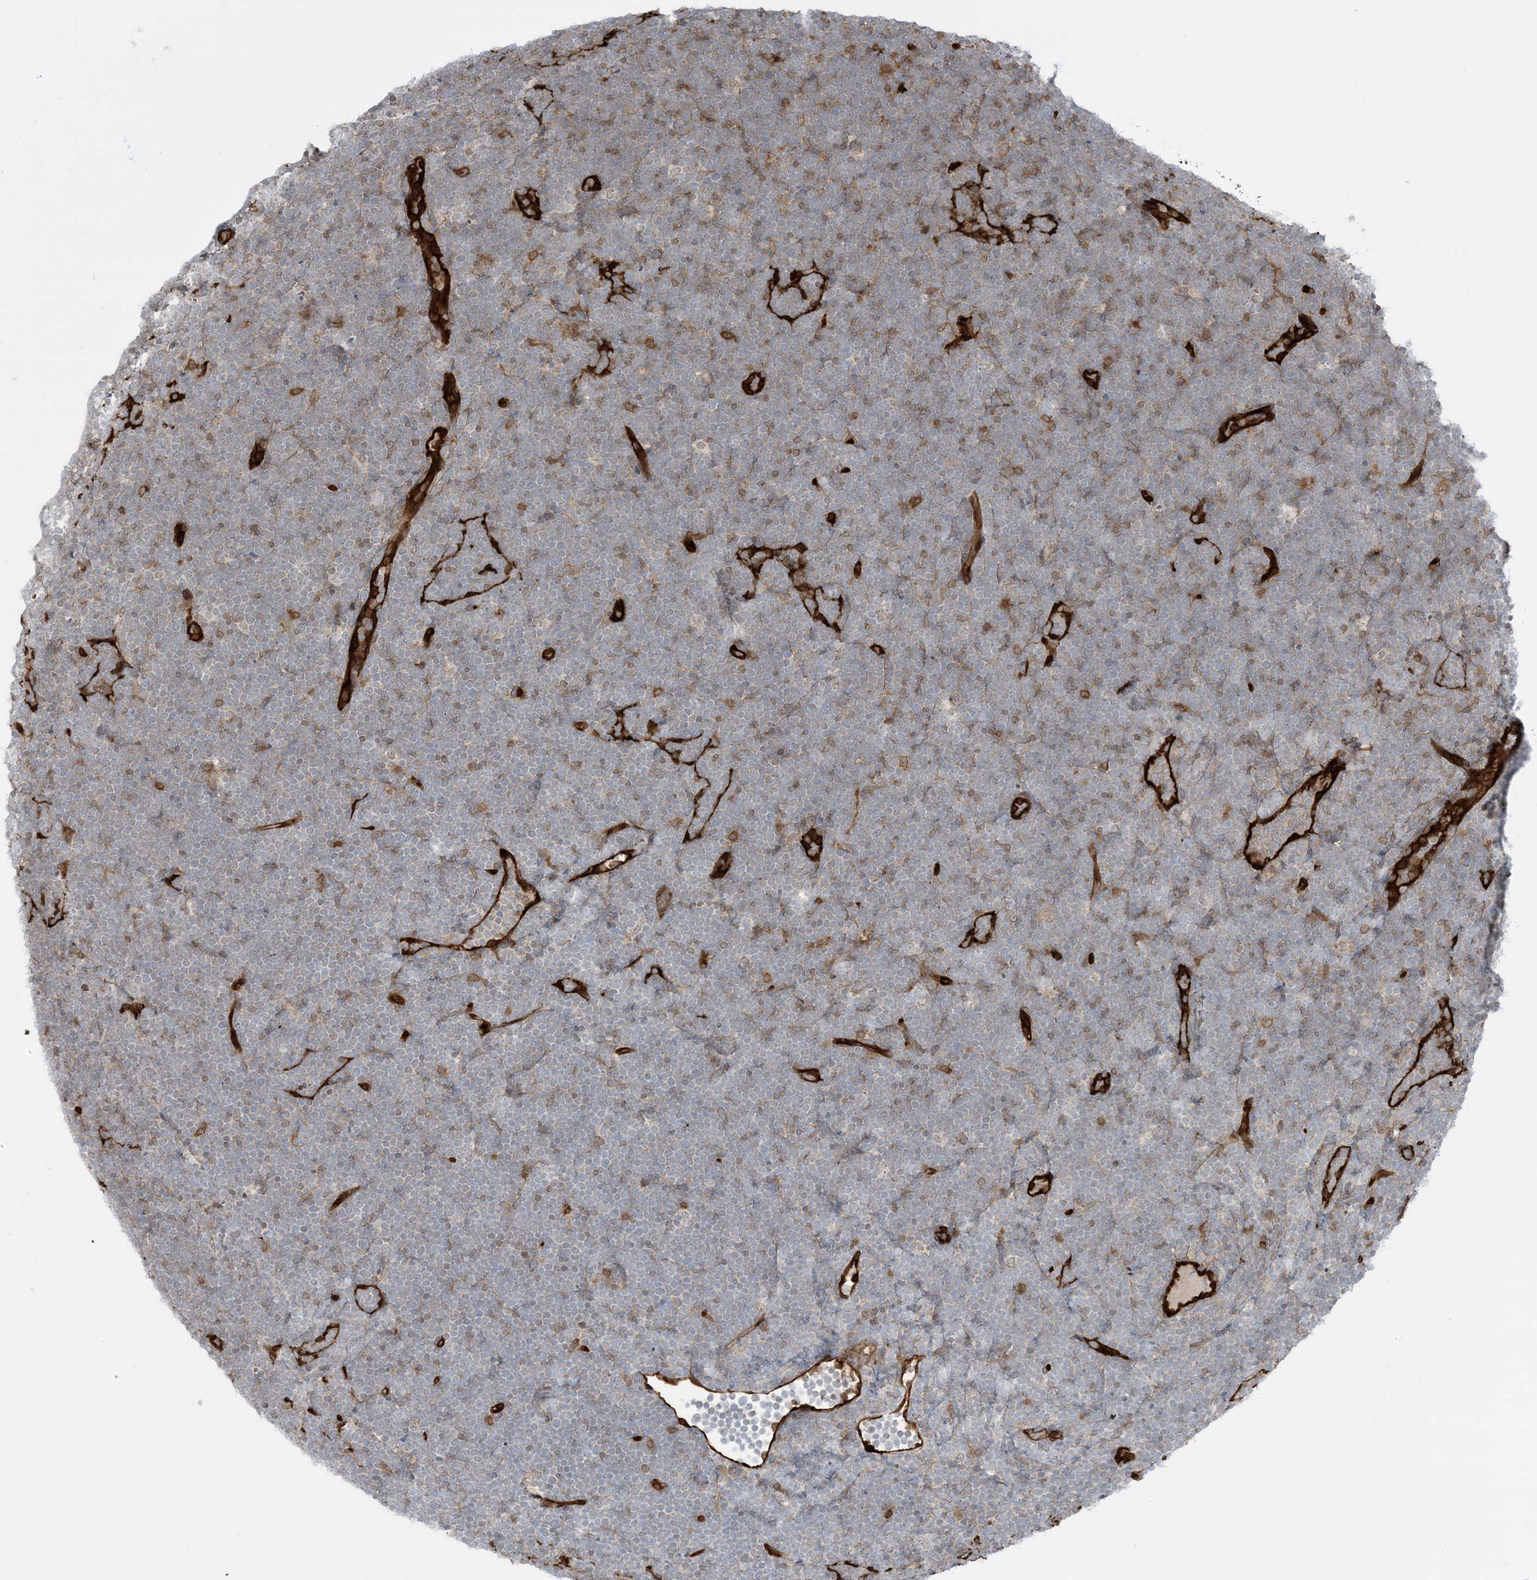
{"staining": {"intensity": "moderate", "quantity": "25%-75%", "location": "cytoplasmic/membranous"}, "tissue": "lymphoma", "cell_type": "Tumor cells", "image_type": "cancer", "snomed": [{"axis": "morphology", "description": "Malignant lymphoma, non-Hodgkin's type, High grade"}, {"axis": "topography", "description": "Lymph node"}], "caption": "A brown stain labels moderate cytoplasmic/membranous expression of a protein in high-grade malignant lymphoma, non-Hodgkin's type tumor cells. (Stains: DAB in brown, nuclei in blue, Microscopy: brightfield microscopy at high magnification).", "gene": "PPM1F", "patient": {"sex": "male", "age": 13}}